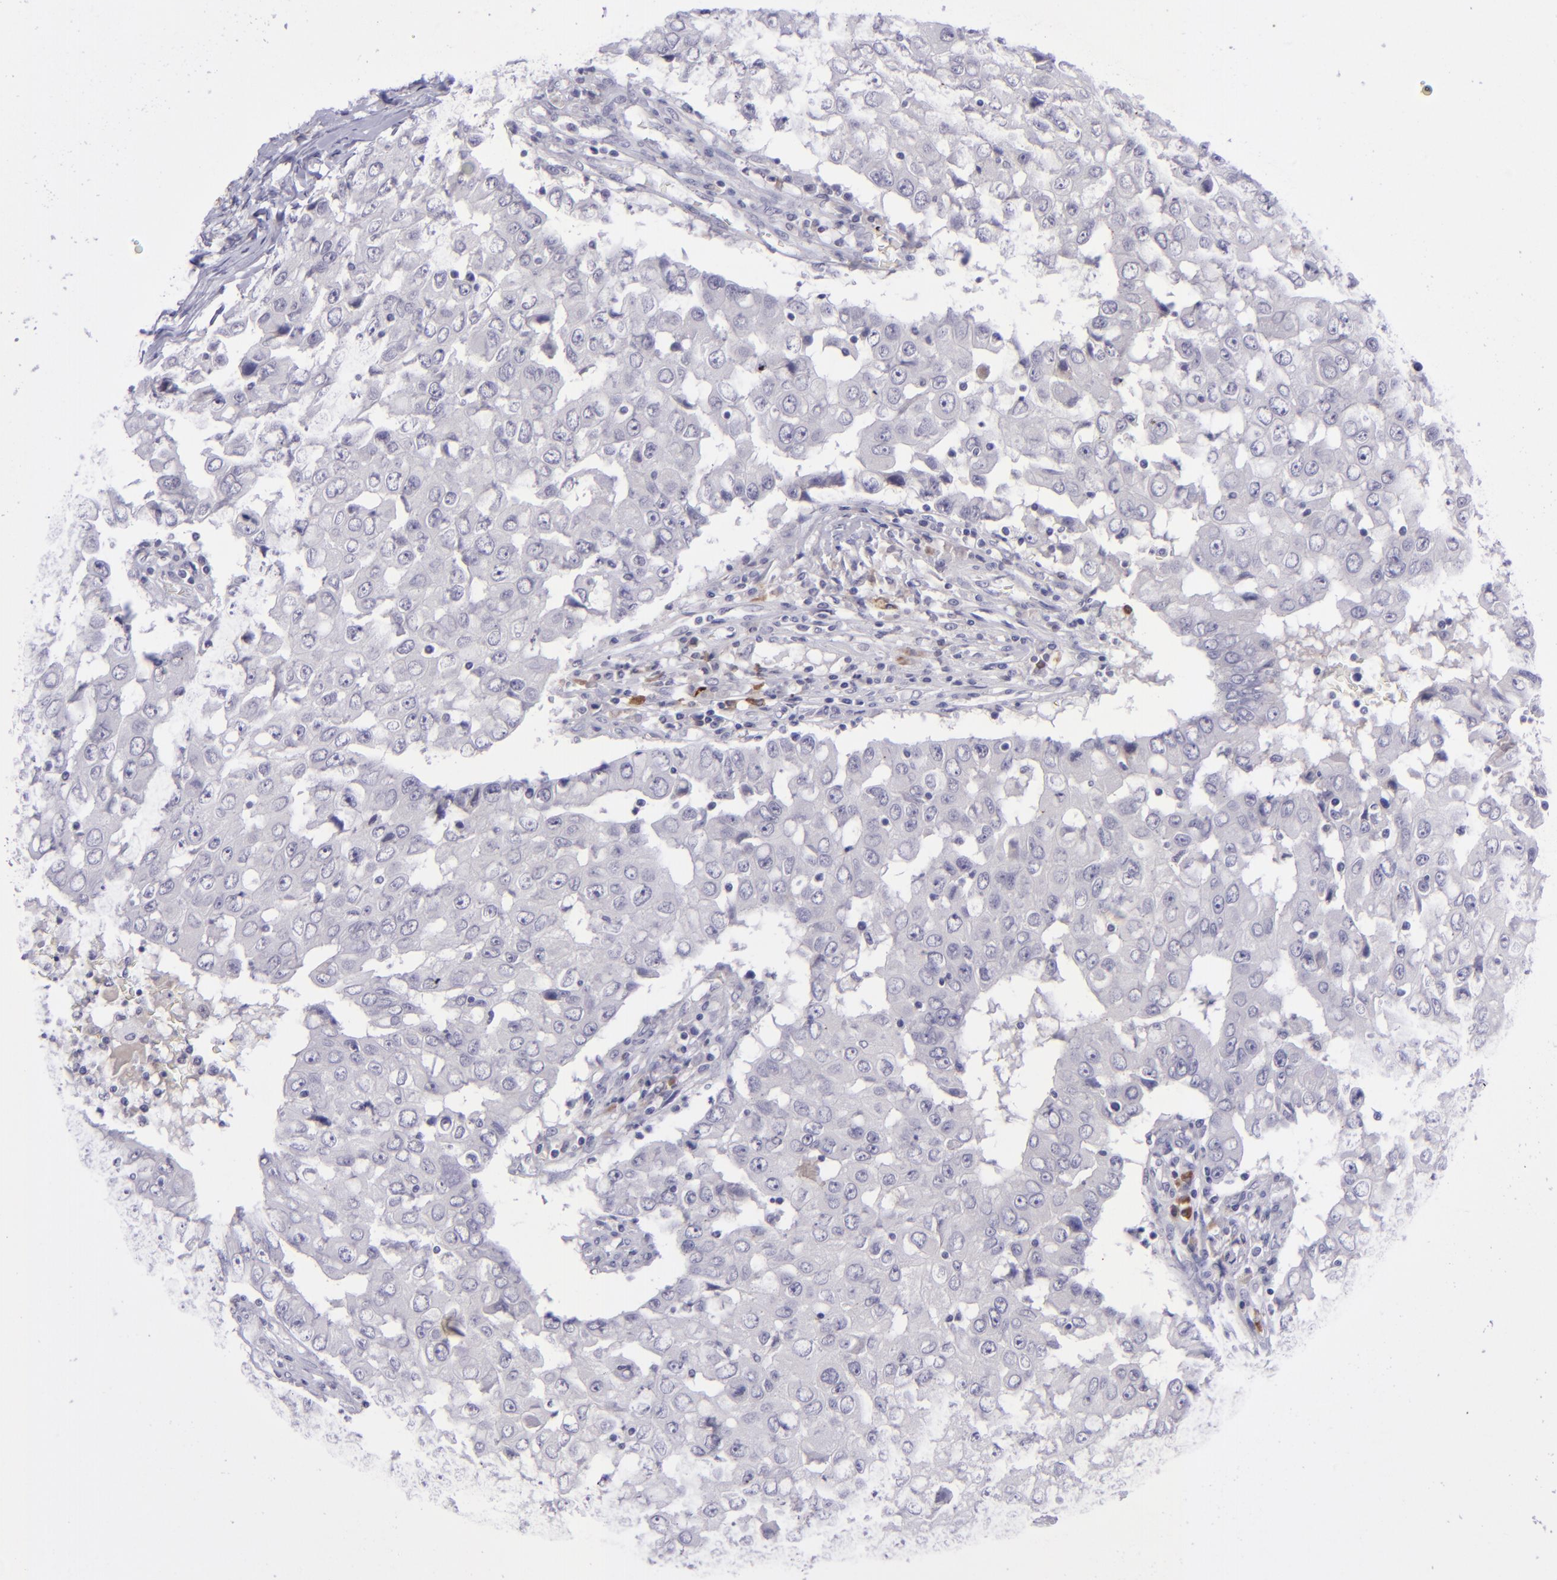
{"staining": {"intensity": "negative", "quantity": "none", "location": "none"}, "tissue": "breast cancer", "cell_type": "Tumor cells", "image_type": "cancer", "snomed": [{"axis": "morphology", "description": "Duct carcinoma"}, {"axis": "topography", "description": "Breast"}], "caption": "Tumor cells are negative for protein expression in human intraductal carcinoma (breast).", "gene": "POU2F2", "patient": {"sex": "female", "age": 27}}